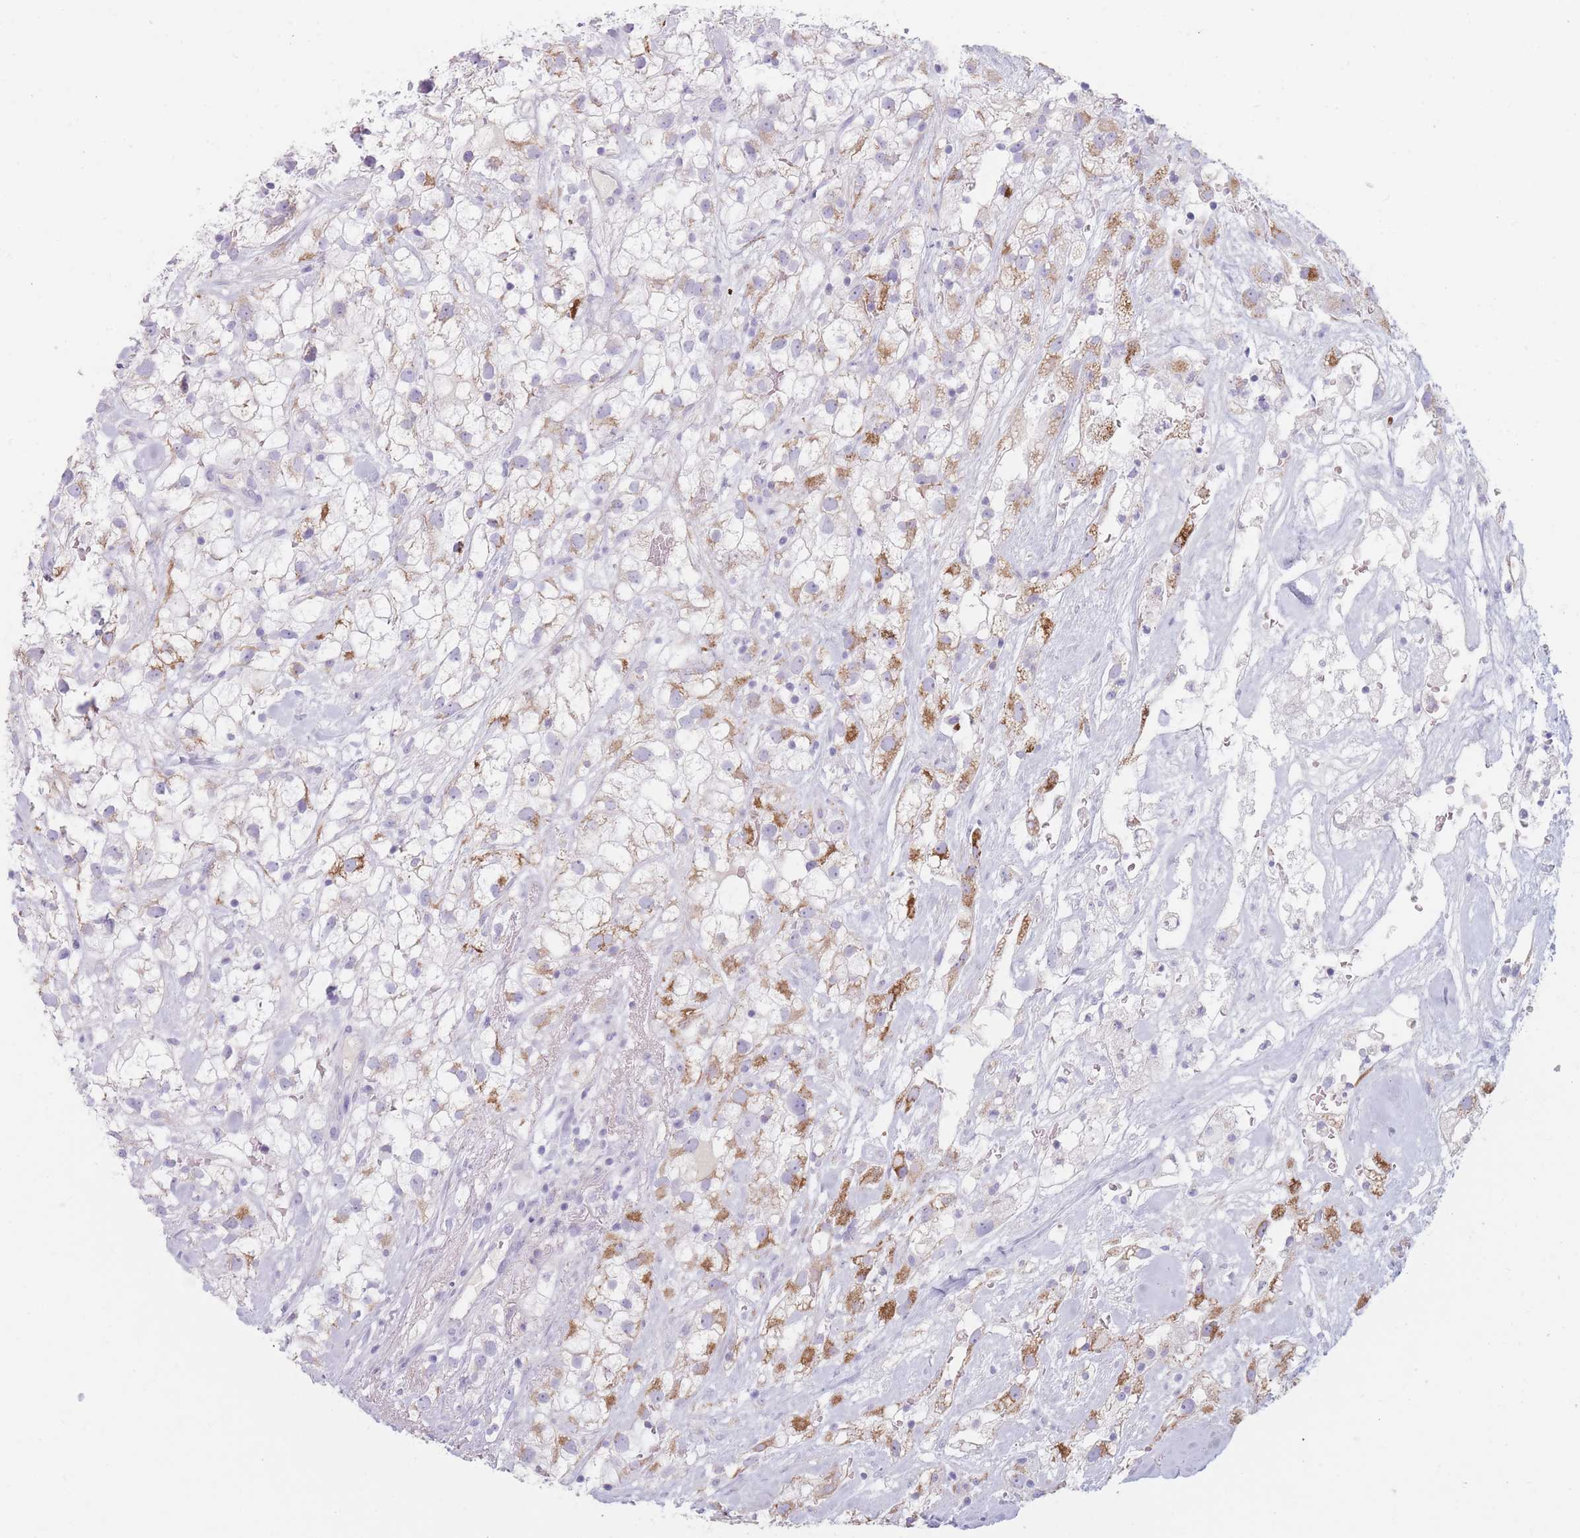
{"staining": {"intensity": "strong", "quantity": "25%-75%", "location": "cytoplasmic/membranous"}, "tissue": "renal cancer", "cell_type": "Tumor cells", "image_type": "cancer", "snomed": [{"axis": "morphology", "description": "Adenocarcinoma, NOS"}, {"axis": "topography", "description": "Kidney"}], "caption": "DAB immunohistochemical staining of human renal cancer displays strong cytoplasmic/membranous protein positivity in about 25%-75% of tumor cells.", "gene": "GPR12", "patient": {"sex": "male", "age": 59}}